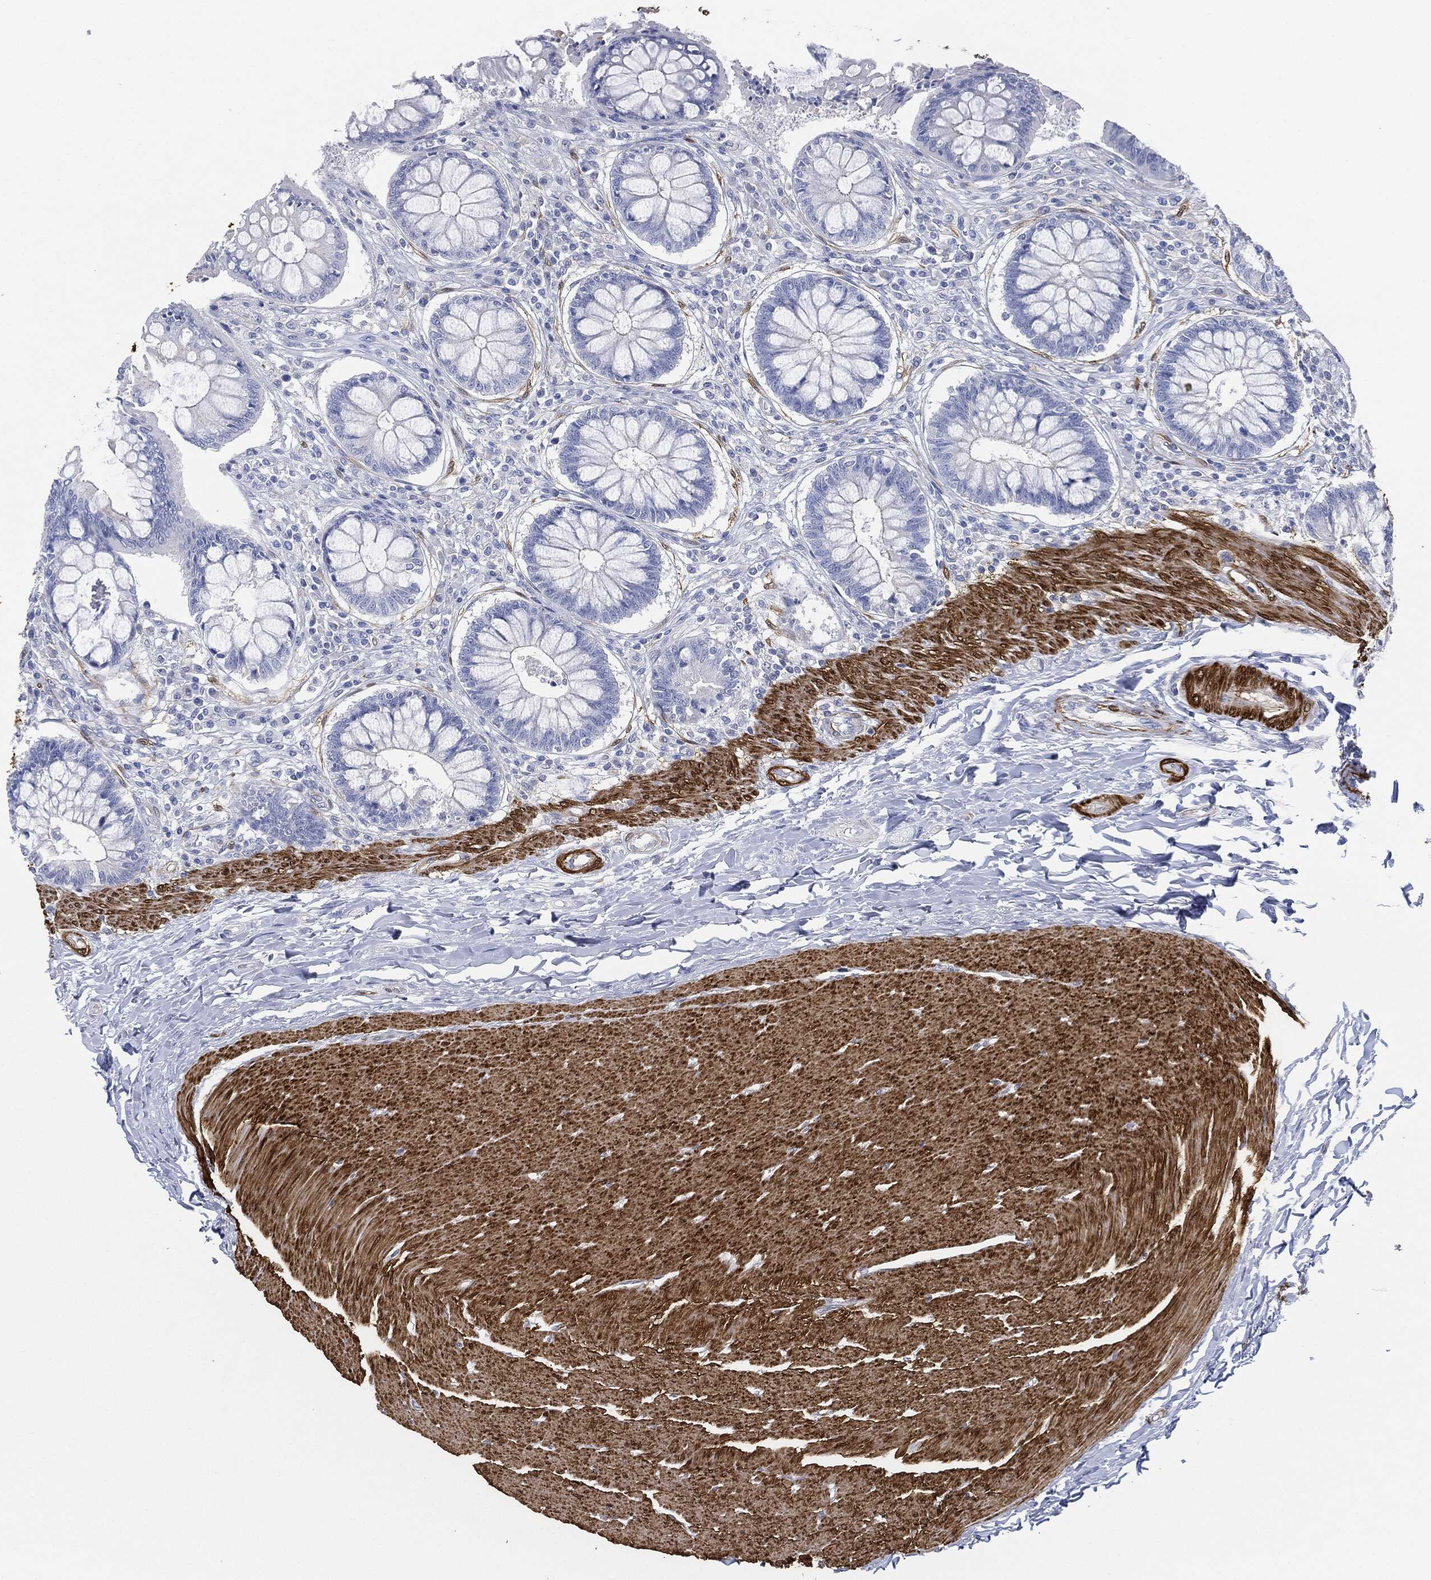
{"staining": {"intensity": "negative", "quantity": "none", "location": "none"}, "tissue": "rectum", "cell_type": "Glandular cells", "image_type": "normal", "snomed": [{"axis": "morphology", "description": "Normal tissue, NOS"}, {"axis": "topography", "description": "Rectum"}], "caption": "This is an immunohistochemistry micrograph of normal rectum. There is no staining in glandular cells.", "gene": "TAGLN", "patient": {"sex": "female", "age": 58}}